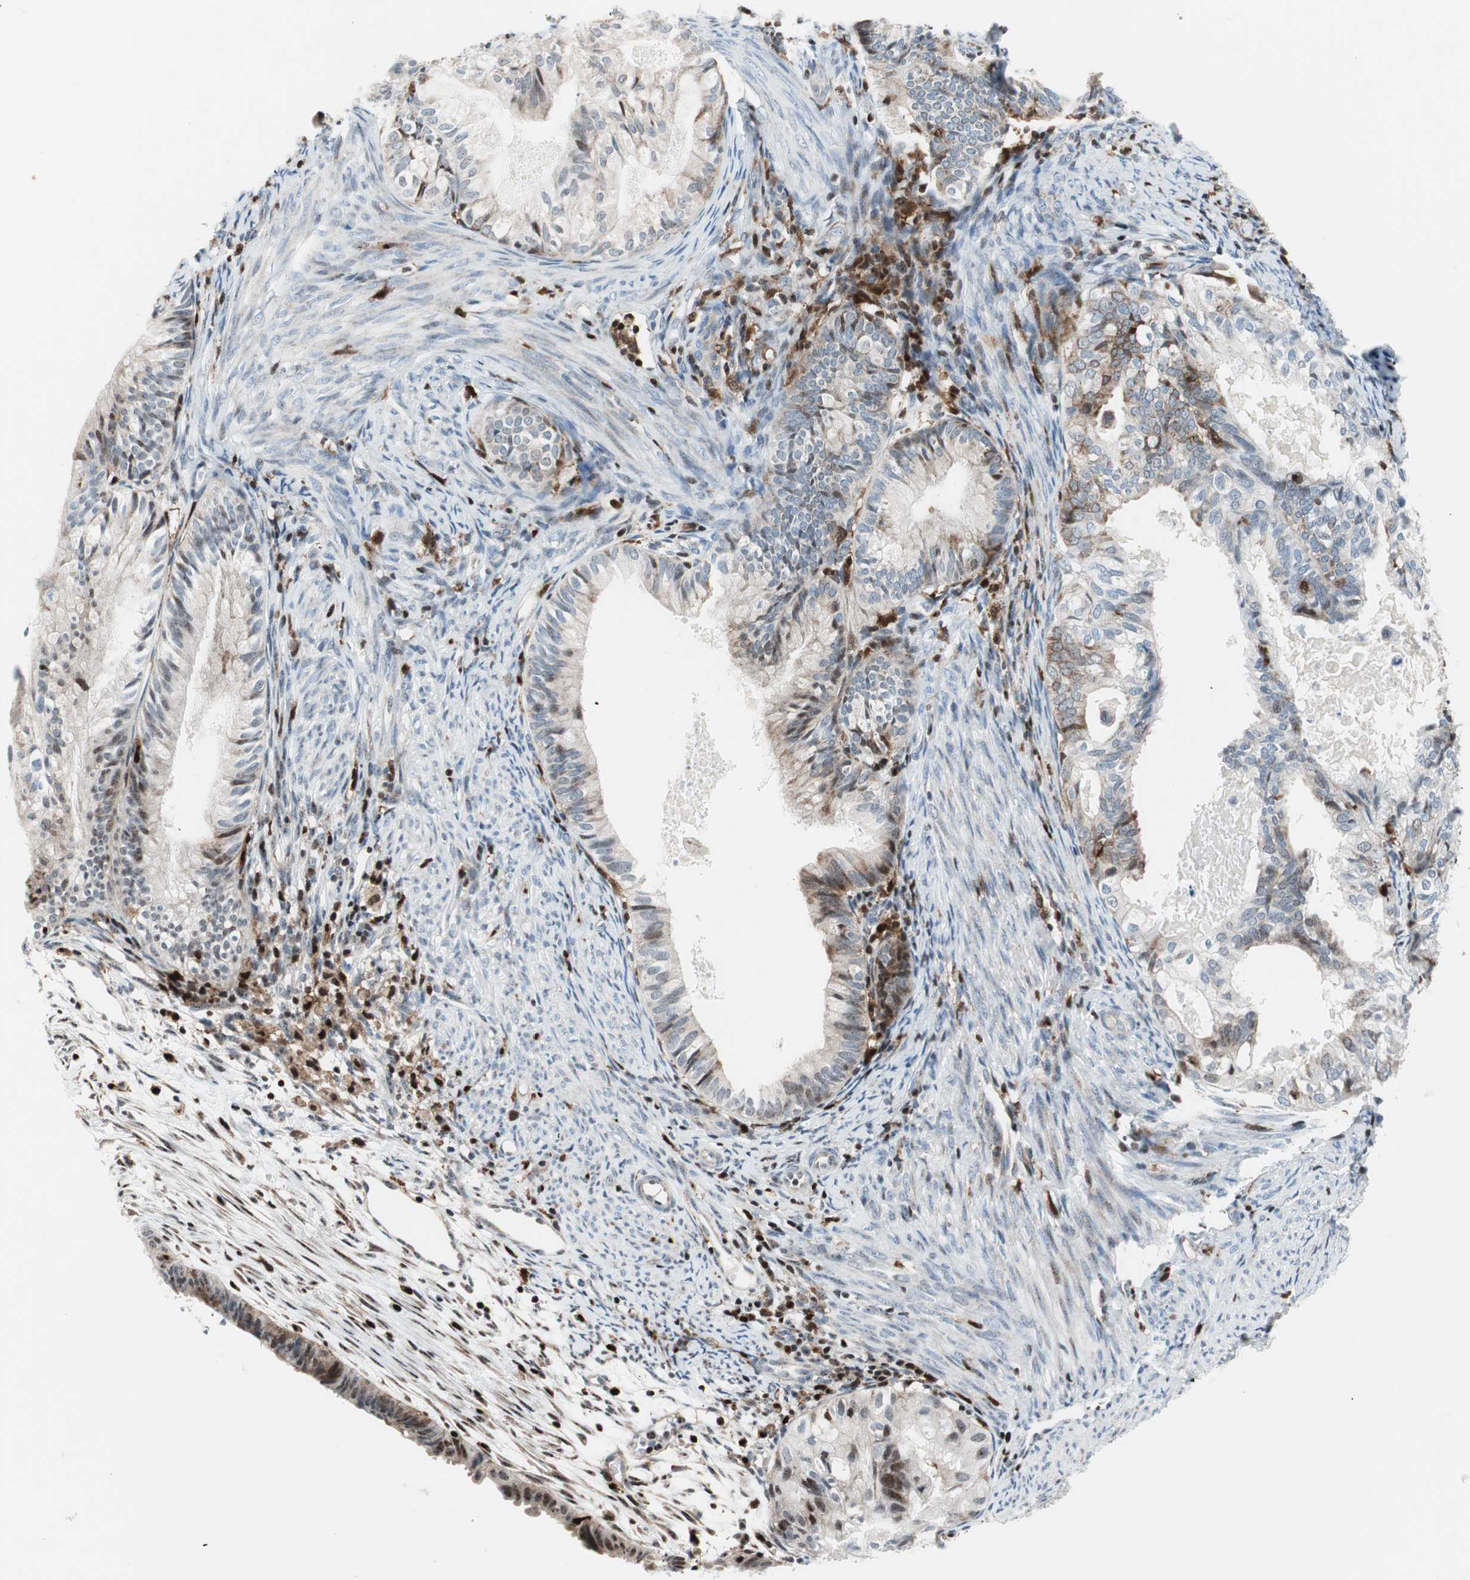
{"staining": {"intensity": "moderate", "quantity": "<25%", "location": "cytoplasmic/membranous,nuclear"}, "tissue": "cervical cancer", "cell_type": "Tumor cells", "image_type": "cancer", "snomed": [{"axis": "morphology", "description": "Normal tissue, NOS"}, {"axis": "morphology", "description": "Adenocarcinoma, NOS"}, {"axis": "topography", "description": "Cervix"}, {"axis": "topography", "description": "Endometrium"}], "caption": "Brown immunohistochemical staining in cervical cancer (adenocarcinoma) exhibits moderate cytoplasmic/membranous and nuclear positivity in about <25% of tumor cells.", "gene": "RGS10", "patient": {"sex": "female", "age": 86}}